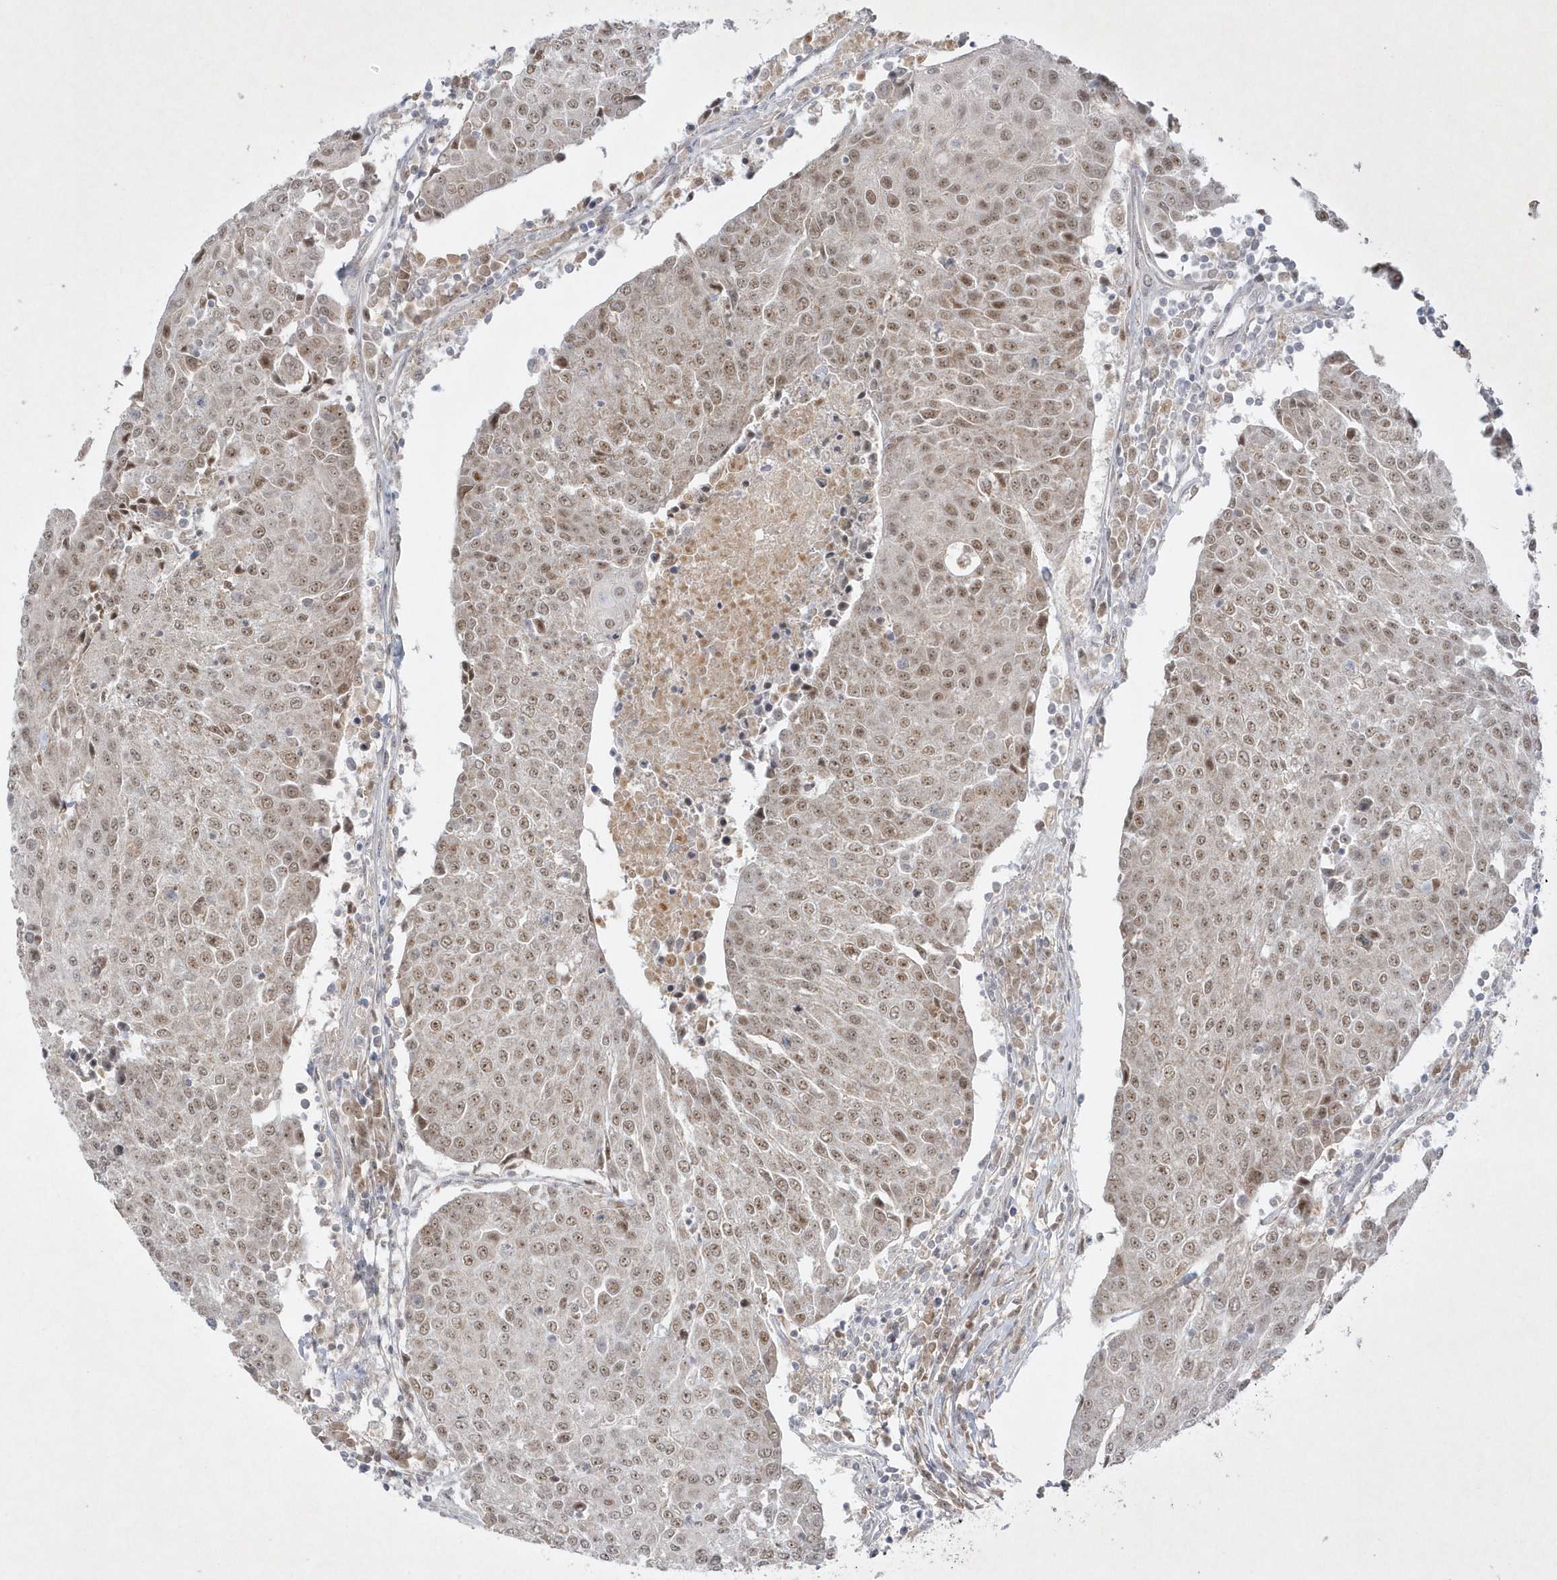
{"staining": {"intensity": "moderate", "quantity": ">75%", "location": "nuclear"}, "tissue": "urothelial cancer", "cell_type": "Tumor cells", "image_type": "cancer", "snomed": [{"axis": "morphology", "description": "Urothelial carcinoma, High grade"}, {"axis": "topography", "description": "Urinary bladder"}], "caption": "Urothelial carcinoma (high-grade) stained for a protein displays moderate nuclear positivity in tumor cells. The staining was performed using DAB to visualize the protein expression in brown, while the nuclei were stained in blue with hematoxylin (Magnification: 20x).", "gene": "CPSF3", "patient": {"sex": "female", "age": 85}}